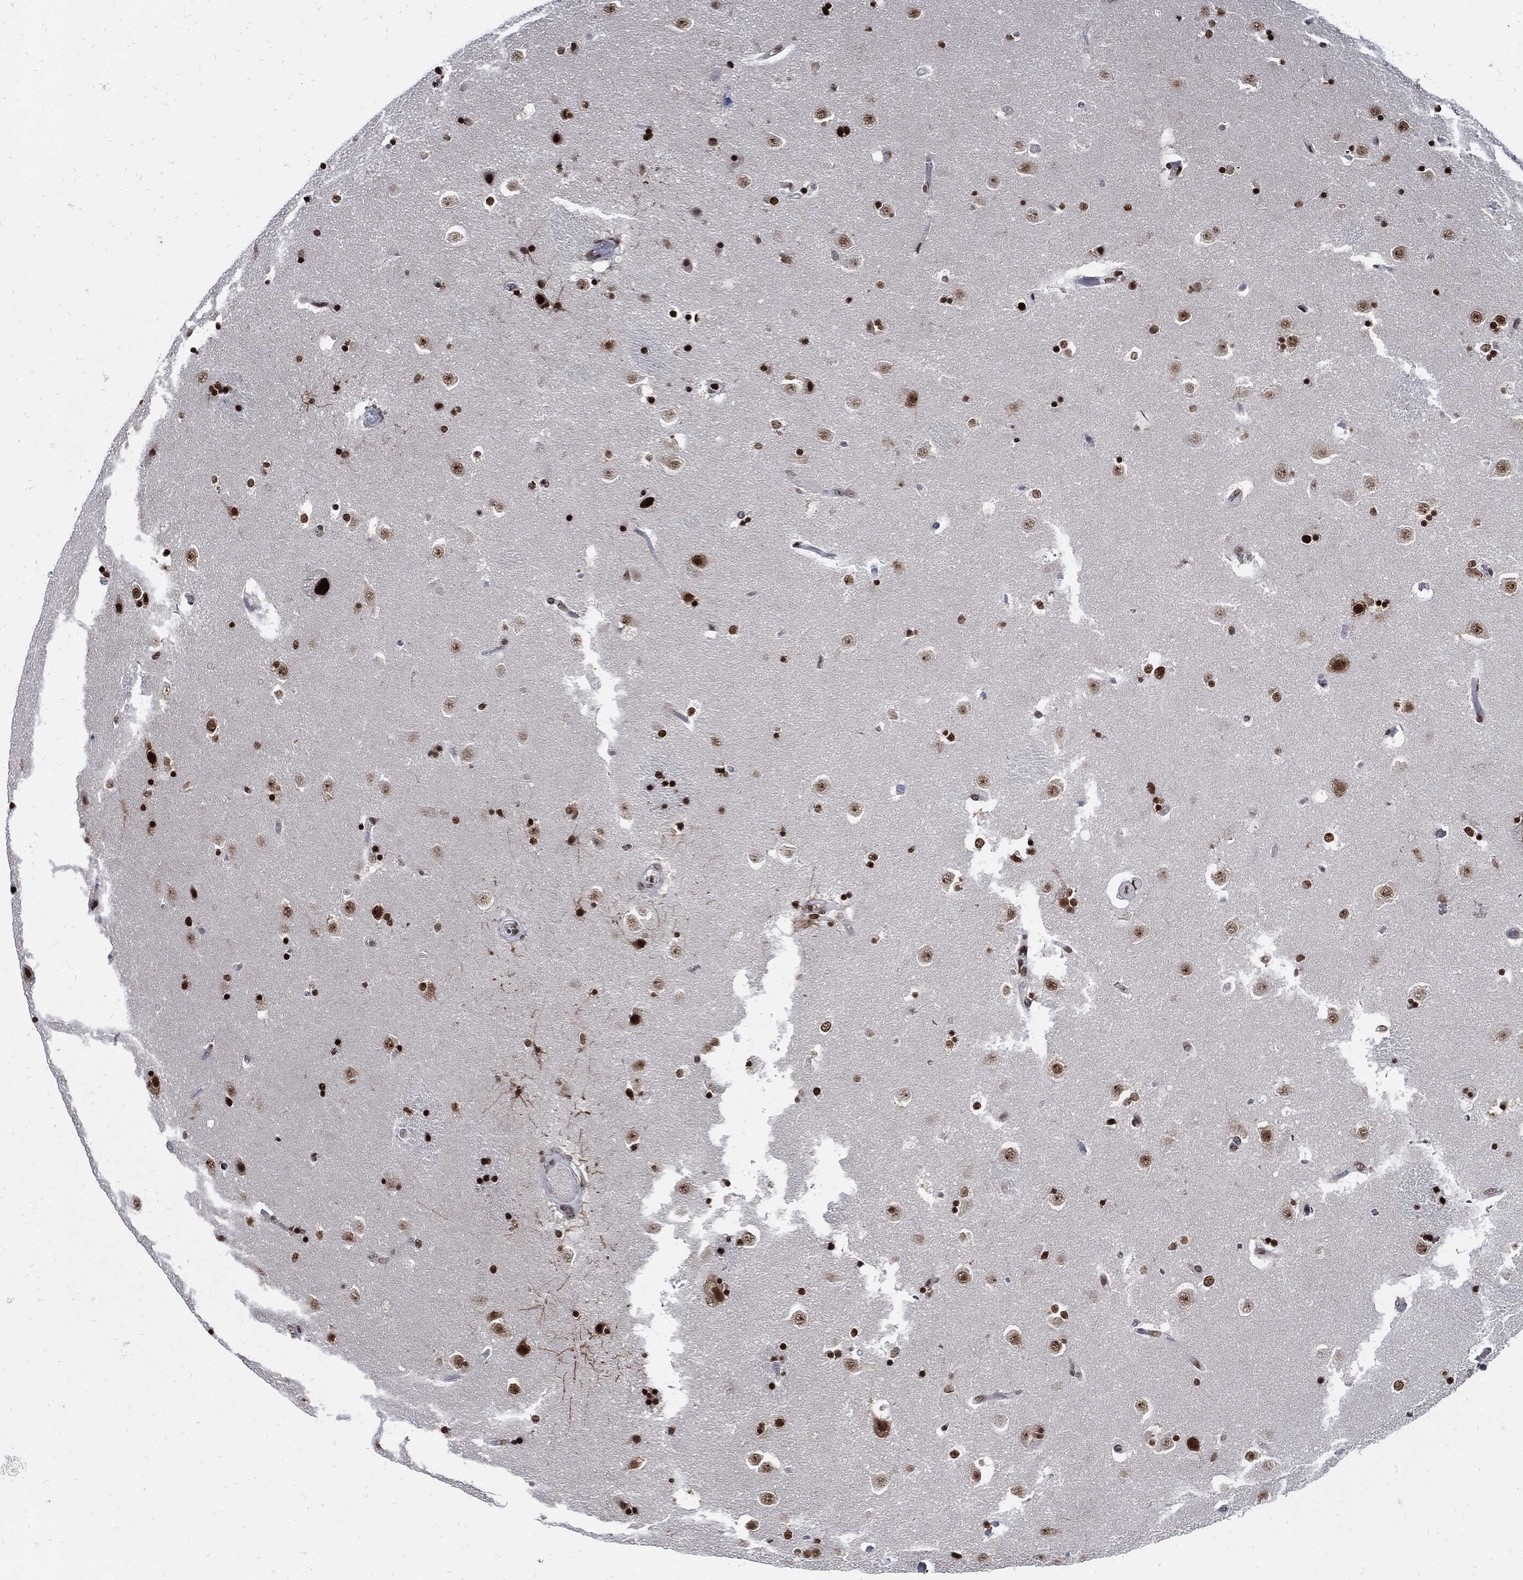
{"staining": {"intensity": "strong", "quantity": "25%-75%", "location": "nuclear"}, "tissue": "caudate", "cell_type": "Glial cells", "image_type": "normal", "snomed": [{"axis": "morphology", "description": "Normal tissue, NOS"}, {"axis": "topography", "description": "Lateral ventricle wall"}], "caption": "DAB (3,3'-diaminobenzidine) immunohistochemical staining of unremarkable caudate reveals strong nuclear protein expression in approximately 25%-75% of glial cells. Using DAB (3,3'-diaminobenzidine) (brown) and hematoxylin (blue) stains, captured at high magnification using brightfield microscopy.", "gene": "TERF2", "patient": {"sex": "male", "age": 51}}